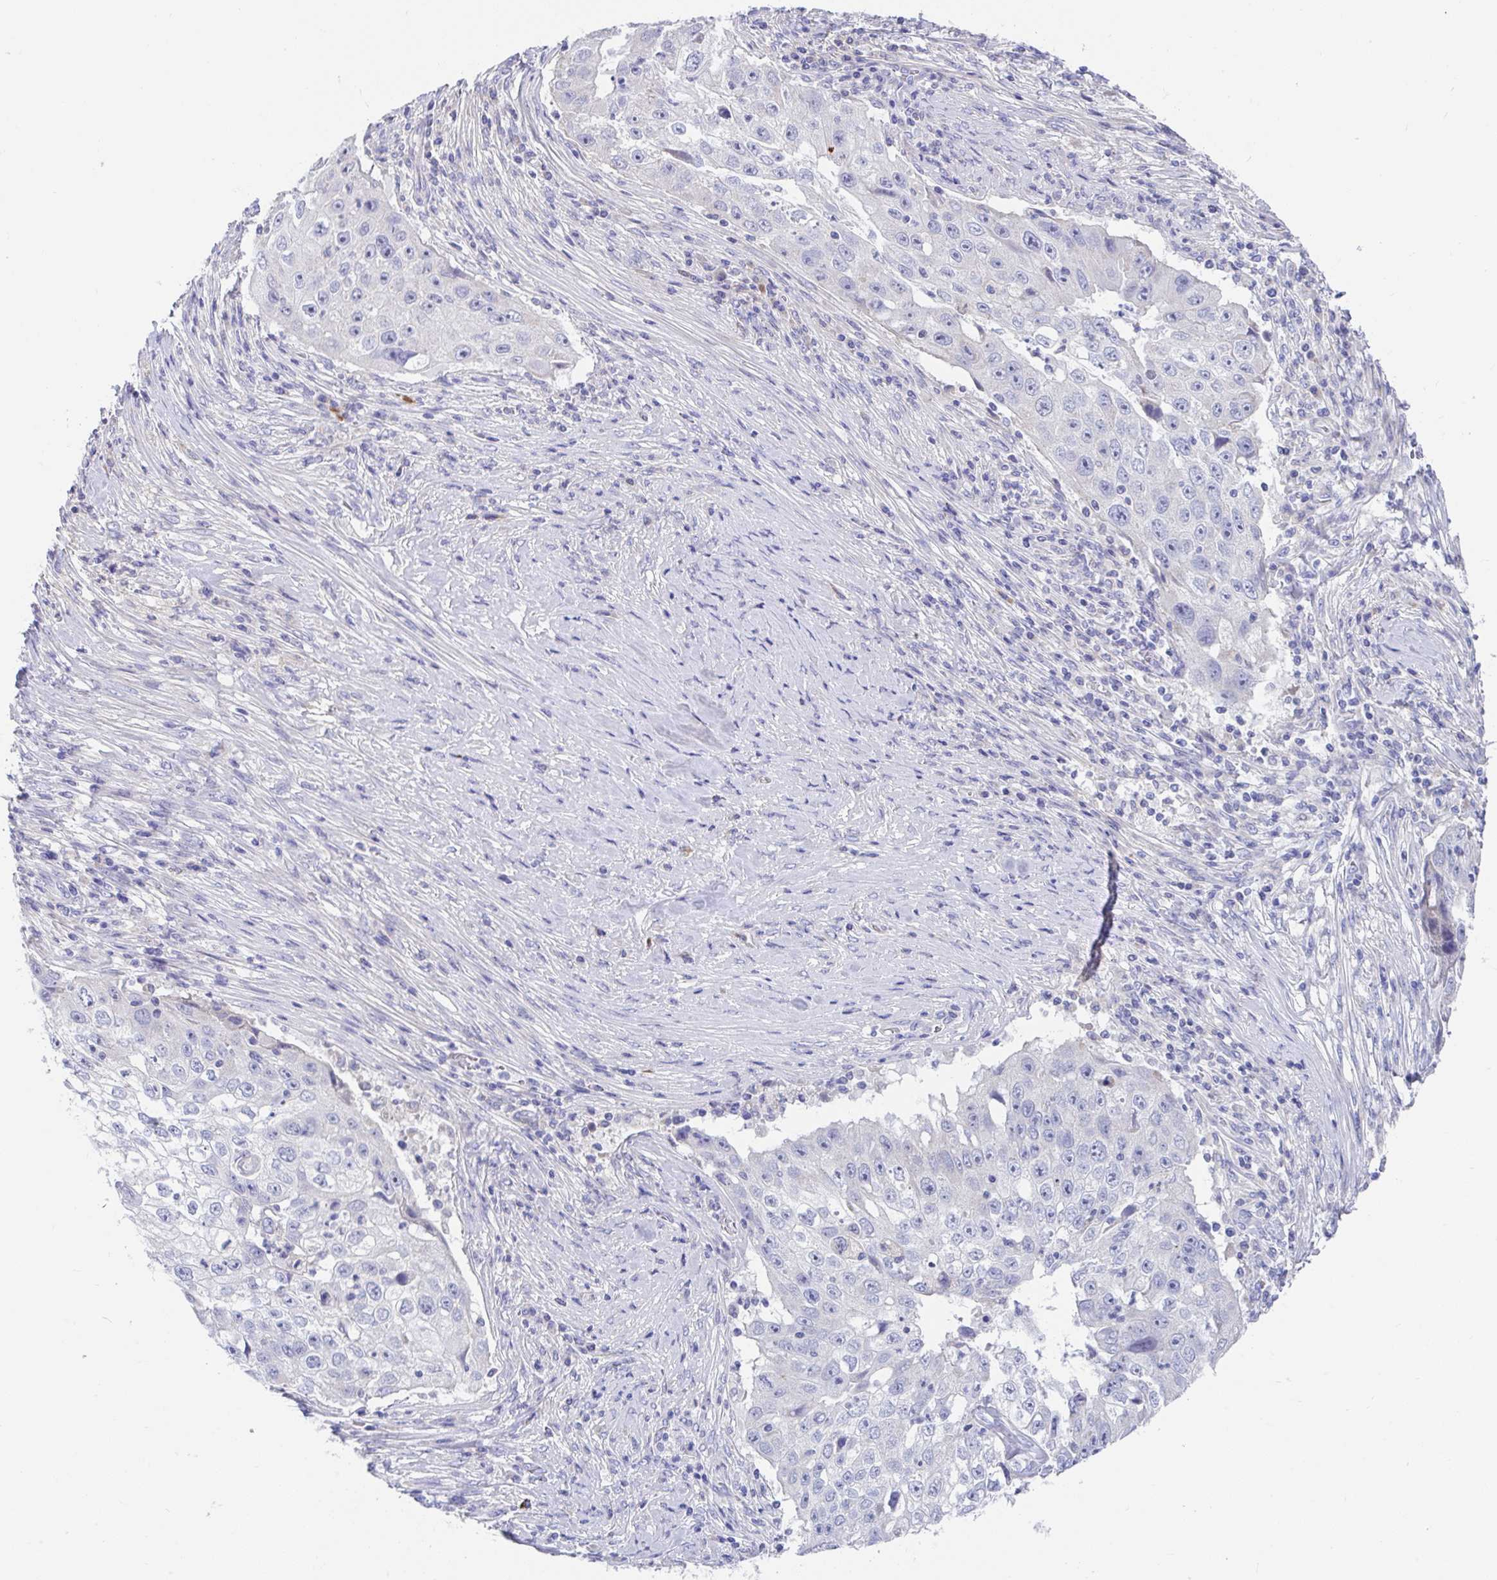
{"staining": {"intensity": "negative", "quantity": "none", "location": "none"}, "tissue": "lung cancer", "cell_type": "Tumor cells", "image_type": "cancer", "snomed": [{"axis": "morphology", "description": "Squamous cell carcinoma, NOS"}, {"axis": "topography", "description": "Lung"}], "caption": "The micrograph displays no staining of tumor cells in squamous cell carcinoma (lung).", "gene": "CCSAP", "patient": {"sex": "male", "age": 64}}